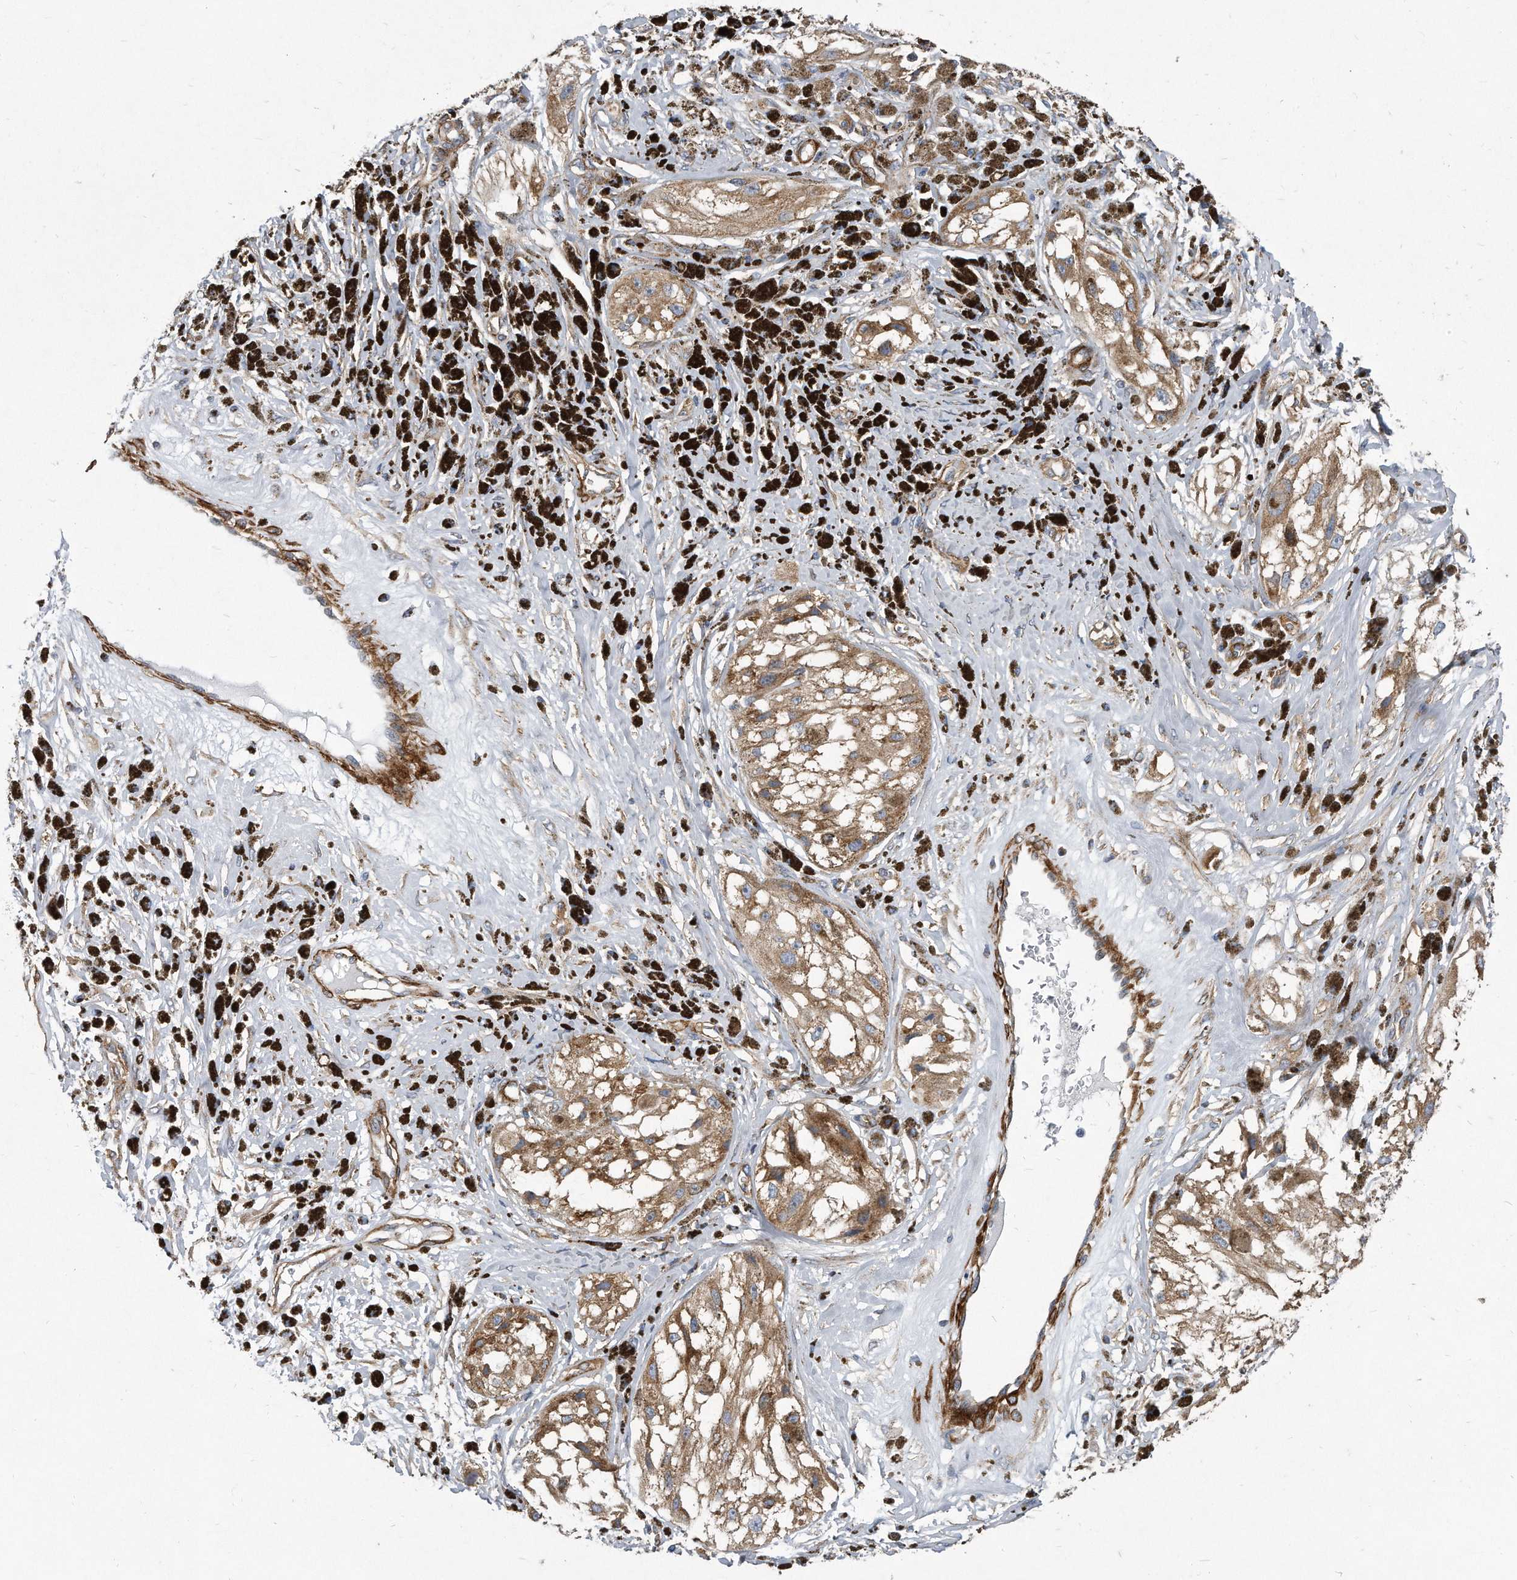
{"staining": {"intensity": "weak", "quantity": ">75%", "location": "cytoplasmic/membranous"}, "tissue": "melanoma", "cell_type": "Tumor cells", "image_type": "cancer", "snomed": [{"axis": "morphology", "description": "Malignant melanoma, NOS"}, {"axis": "topography", "description": "Skin"}], "caption": "A low amount of weak cytoplasmic/membranous expression is identified in approximately >75% of tumor cells in melanoma tissue.", "gene": "EIF2B4", "patient": {"sex": "male", "age": 88}}